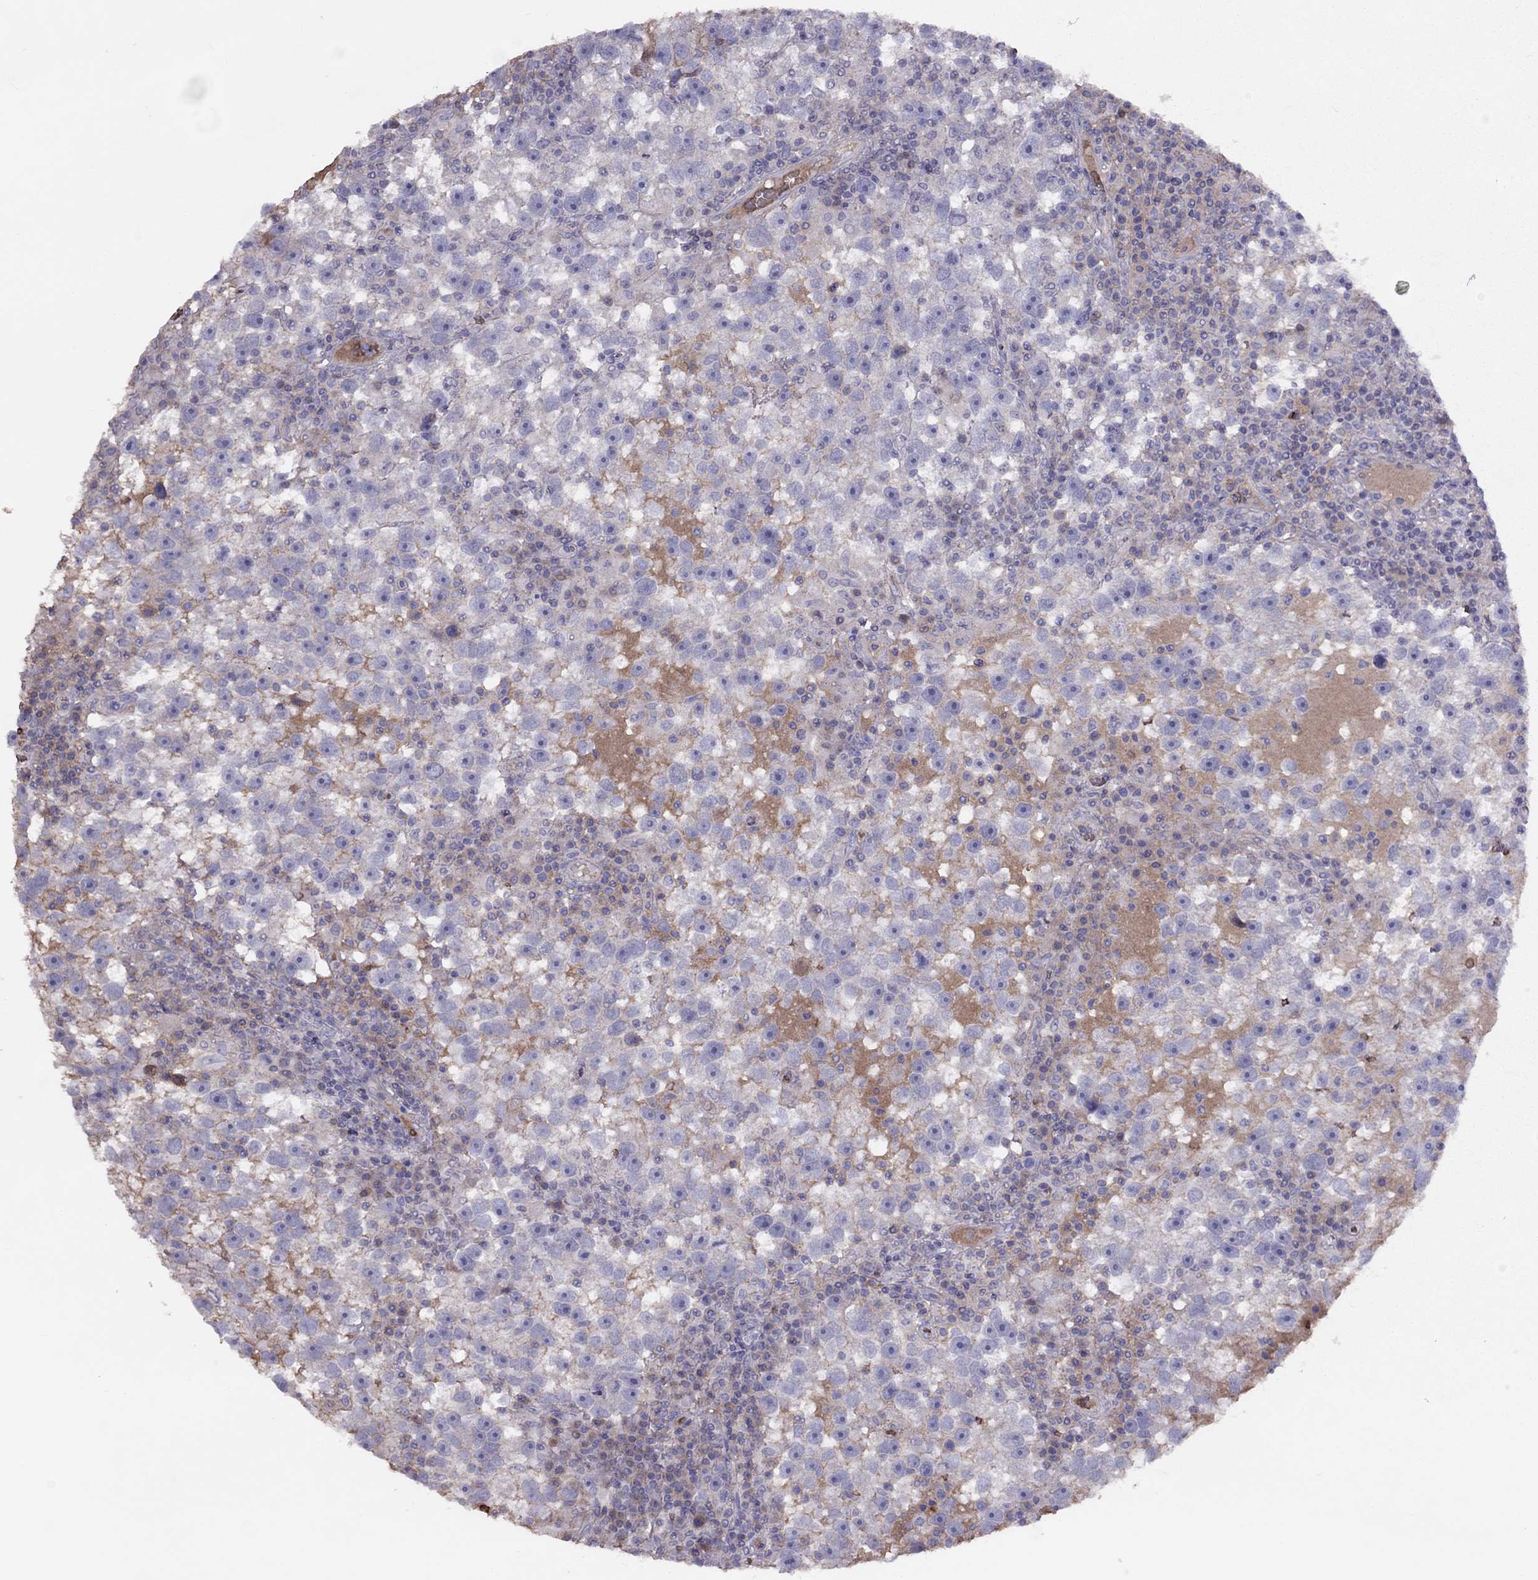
{"staining": {"intensity": "negative", "quantity": "none", "location": "none"}, "tissue": "testis cancer", "cell_type": "Tumor cells", "image_type": "cancer", "snomed": [{"axis": "morphology", "description": "Seminoma, NOS"}, {"axis": "topography", "description": "Testis"}], "caption": "Histopathology image shows no protein expression in tumor cells of testis cancer (seminoma) tissue.", "gene": "RHD", "patient": {"sex": "male", "age": 47}}